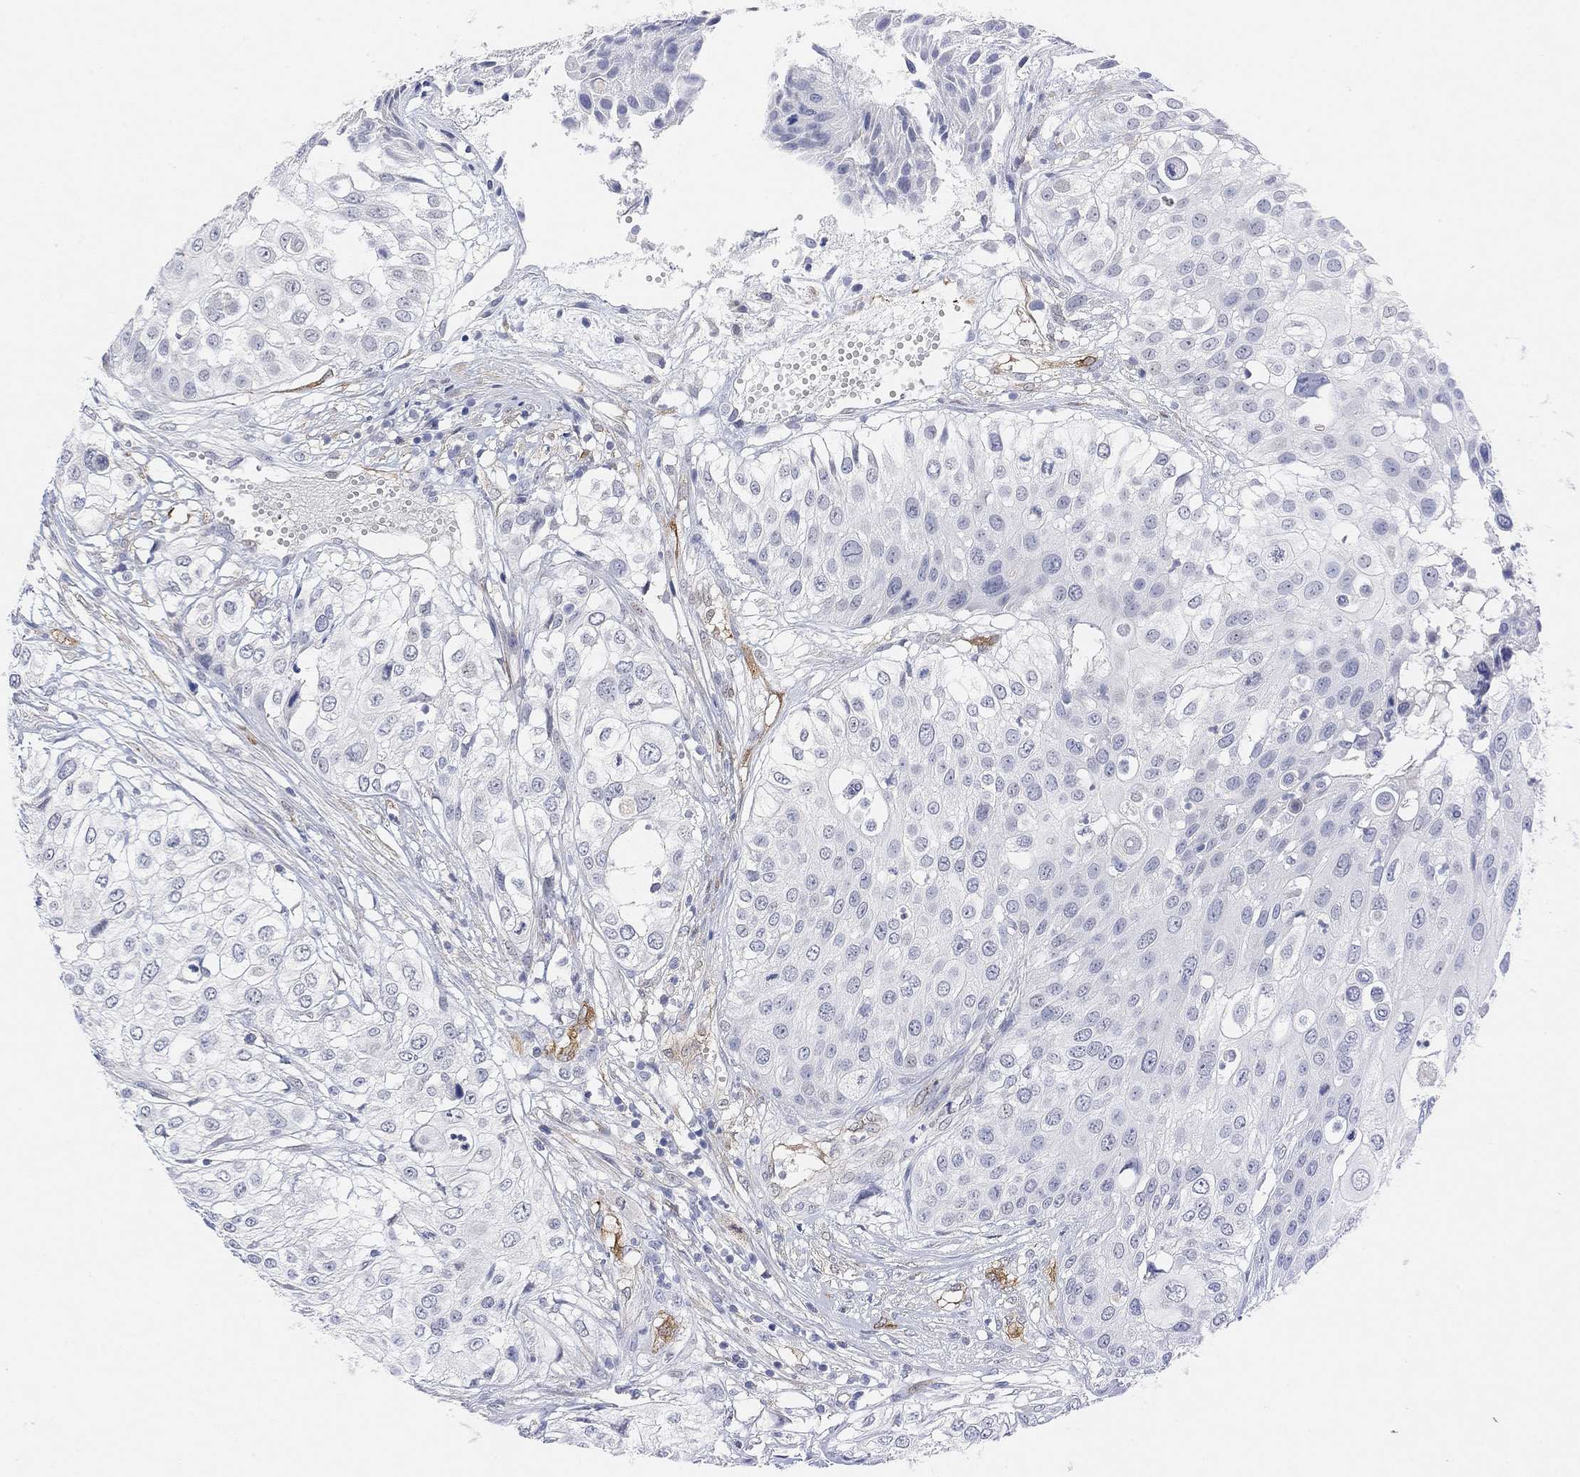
{"staining": {"intensity": "negative", "quantity": "none", "location": "none"}, "tissue": "urothelial cancer", "cell_type": "Tumor cells", "image_type": "cancer", "snomed": [{"axis": "morphology", "description": "Urothelial carcinoma, High grade"}, {"axis": "topography", "description": "Urinary bladder"}], "caption": "IHC micrograph of high-grade urothelial carcinoma stained for a protein (brown), which reveals no staining in tumor cells.", "gene": "VAT1L", "patient": {"sex": "female", "age": 79}}